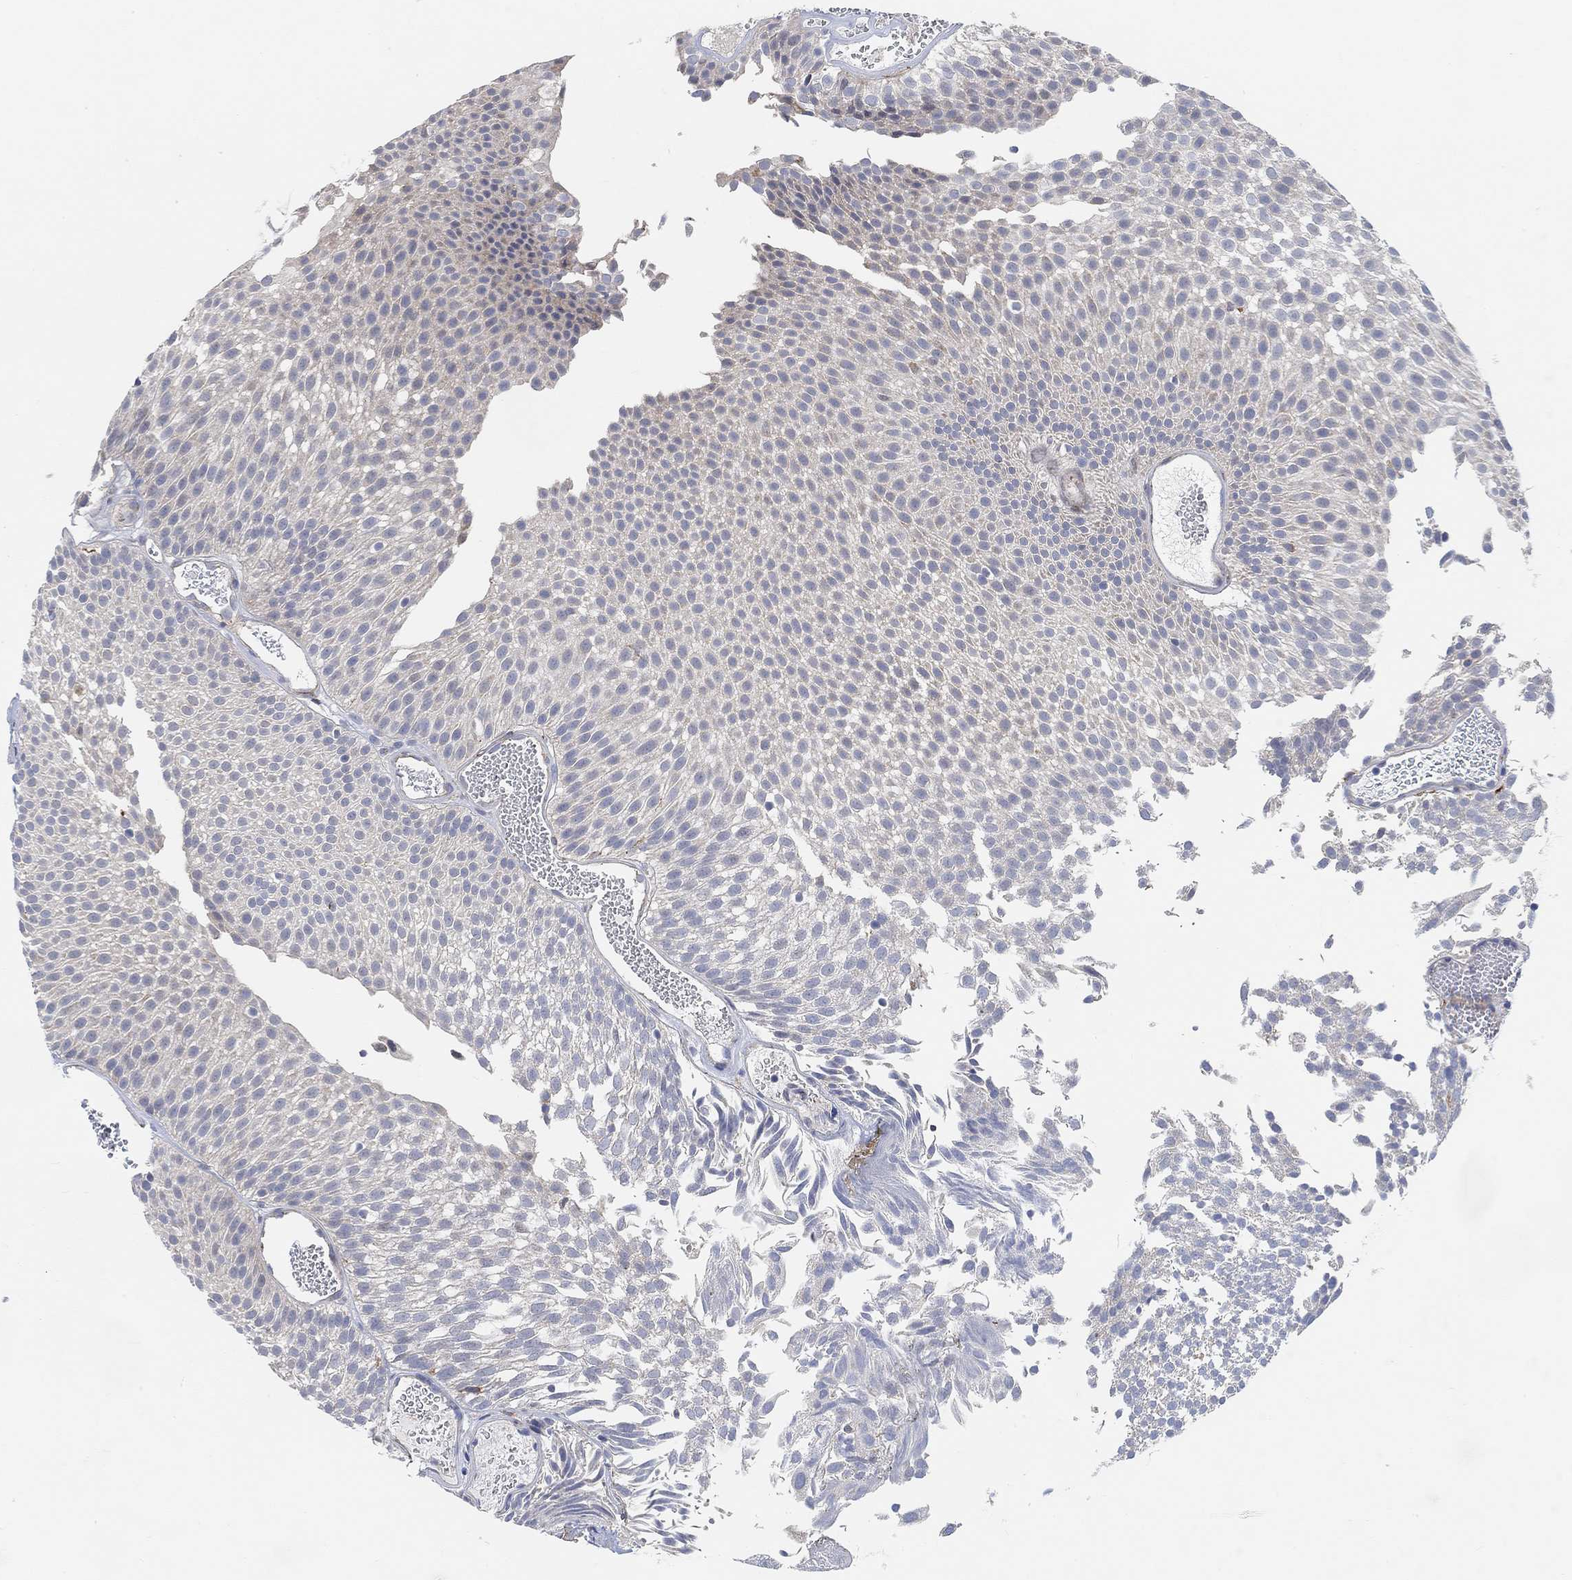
{"staining": {"intensity": "negative", "quantity": "none", "location": "none"}, "tissue": "urothelial cancer", "cell_type": "Tumor cells", "image_type": "cancer", "snomed": [{"axis": "morphology", "description": "Urothelial carcinoma, Low grade"}, {"axis": "topography", "description": "Urinary bladder"}], "caption": "Immunohistochemistry (IHC) of urothelial carcinoma (low-grade) displays no staining in tumor cells. The staining is performed using DAB (3,3'-diaminobenzidine) brown chromogen with nuclei counter-stained in using hematoxylin.", "gene": "HCRTR1", "patient": {"sex": "male", "age": 52}}